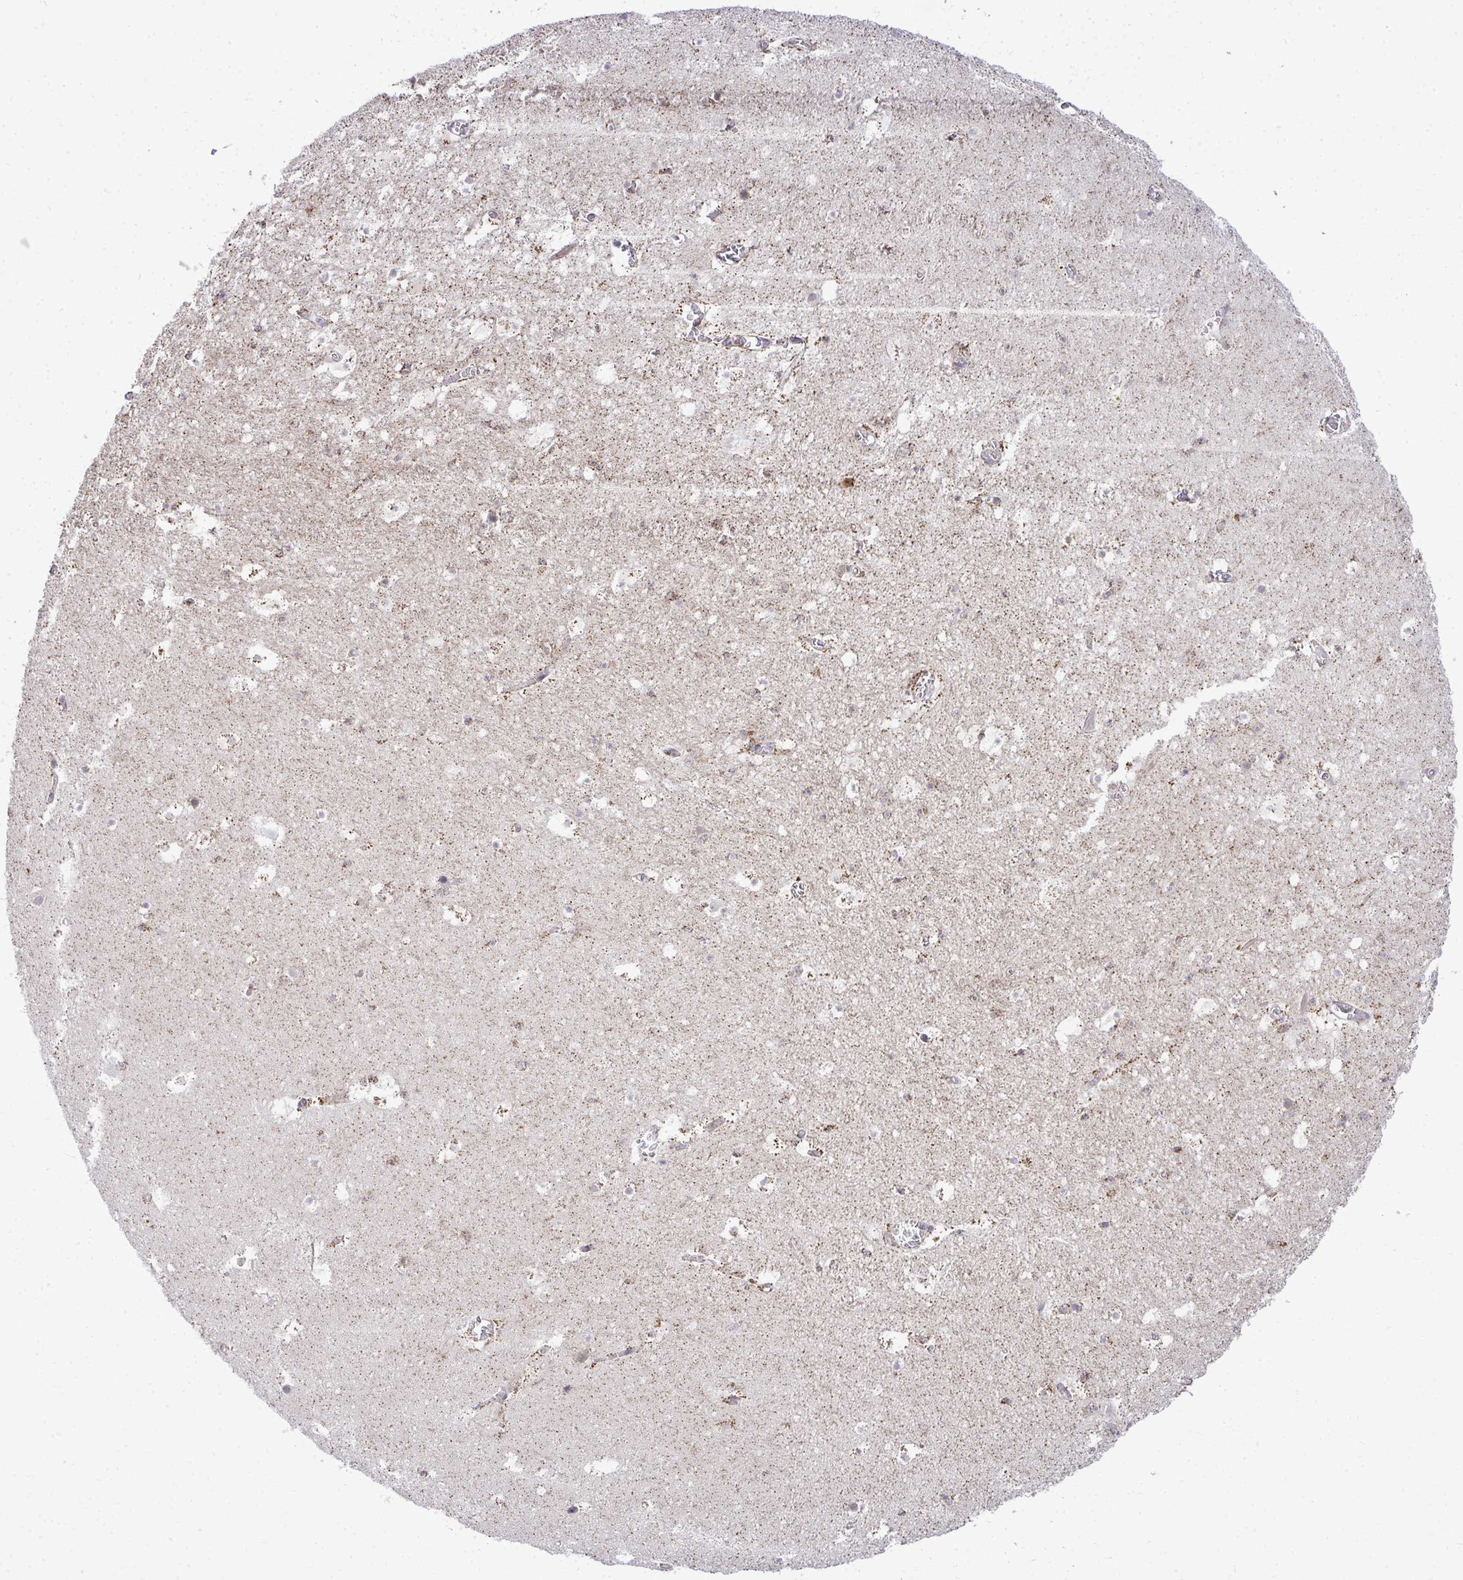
{"staining": {"intensity": "moderate", "quantity": "<25%", "location": "cytoplasmic/membranous"}, "tissue": "hippocampus", "cell_type": "Glial cells", "image_type": "normal", "snomed": [{"axis": "morphology", "description": "Normal tissue, NOS"}, {"axis": "topography", "description": "Hippocampus"}], "caption": "Benign hippocampus demonstrates moderate cytoplasmic/membranous staining in approximately <25% of glial cells, visualized by immunohistochemistry. The staining was performed using DAB (3,3'-diaminobenzidine) to visualize the protein expression in brown, while the nuclei were stained in blue with hematoxylin (Magnification: 20x).", "gene": "XAF1", "patient": {"sex": "female", "age": 42}}